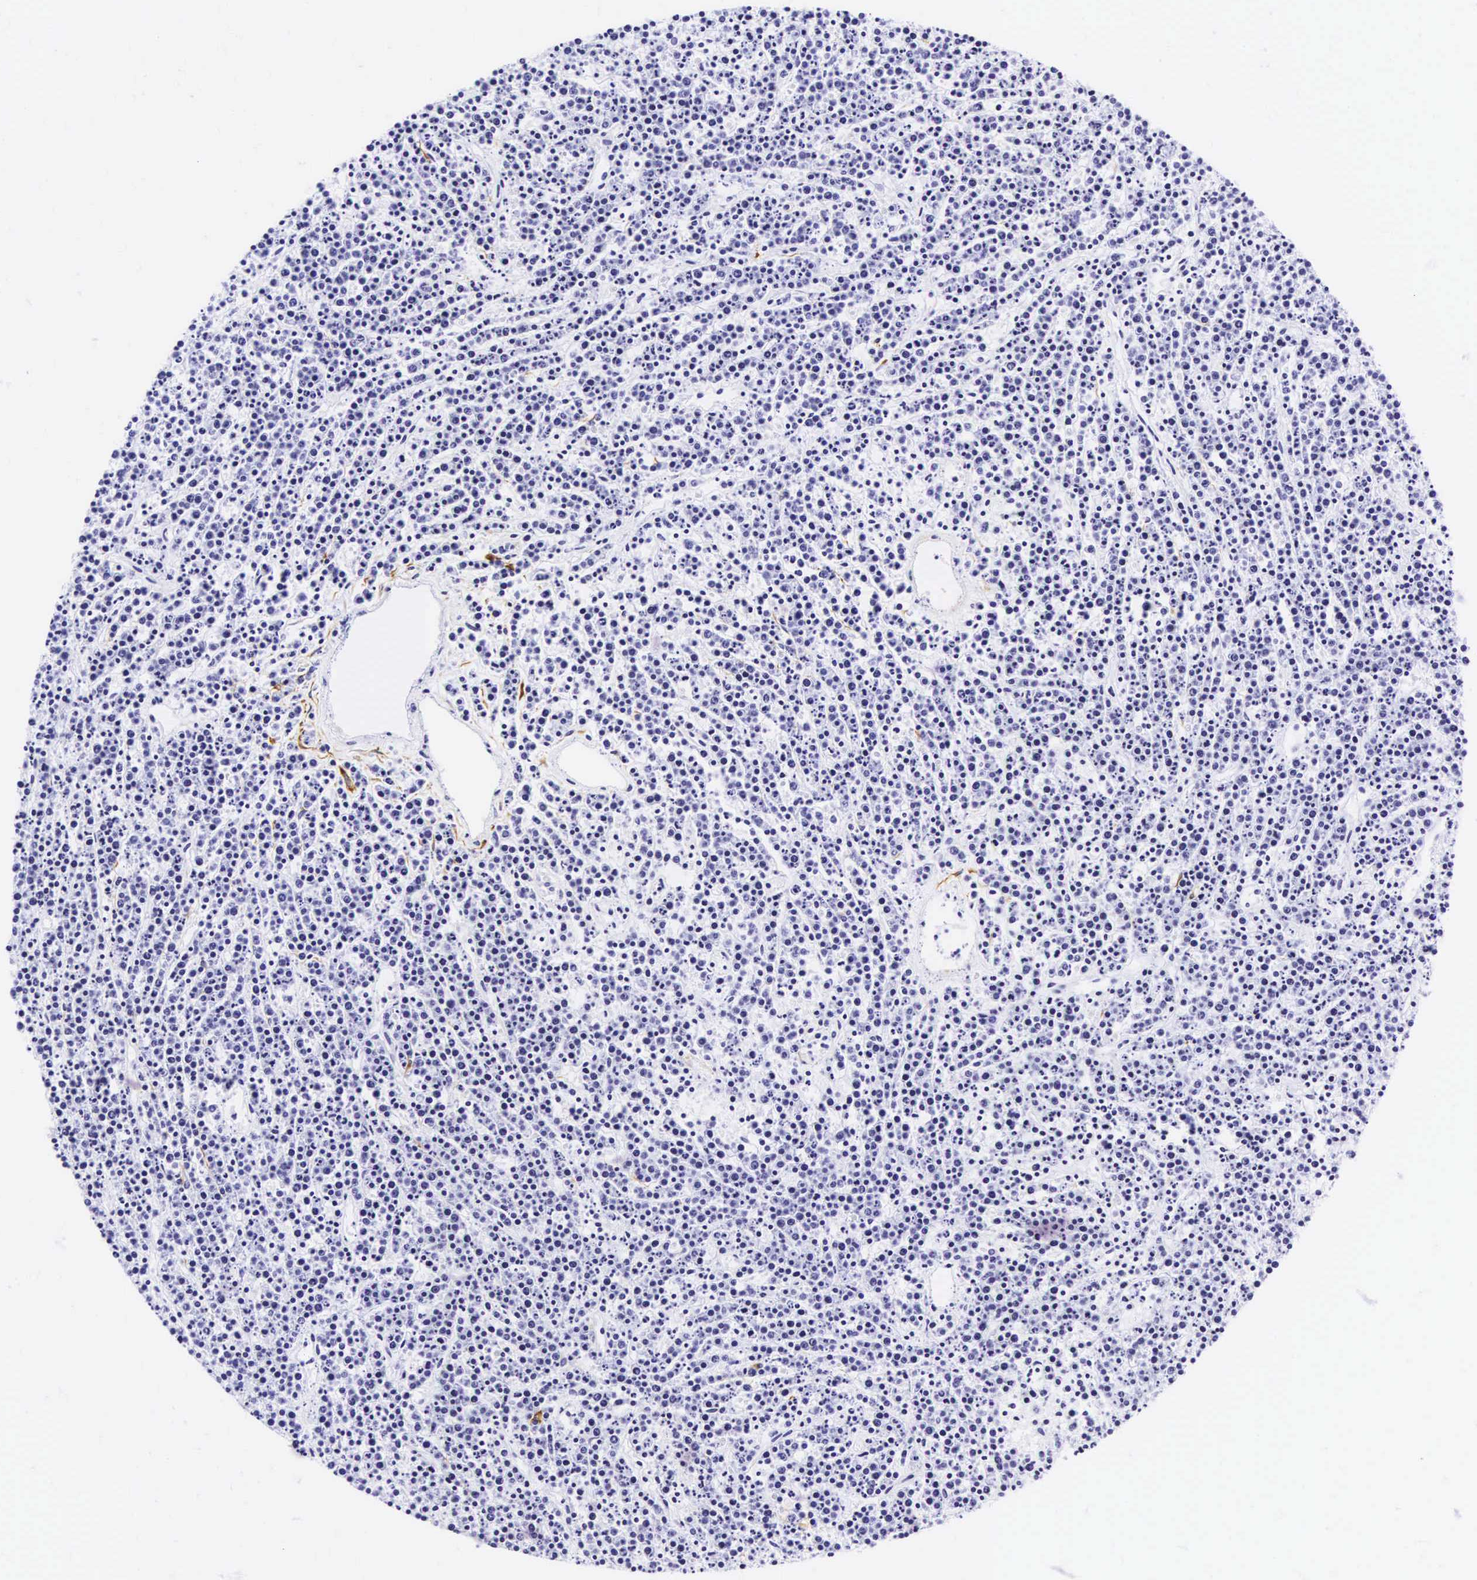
{"staining": {"intensity": "negative", "quantity": "none", "location": "none"}, "tissue": "lymphoma", "cell_type": "Tumor cells", "image_type": "cancer", "snomed": [{"axis": "morphology", "description": "Malignant lymphoma, non-Hodgkin's type, High grade"}, {"axis": "topography", "description": "Ovary"}], "caption": "Immunohistochemical staining of human lymphoma demonstrates no significant staining in tumor cells.", "gene": "KRT18", "patient": {"sex": "female", "age": 56}}